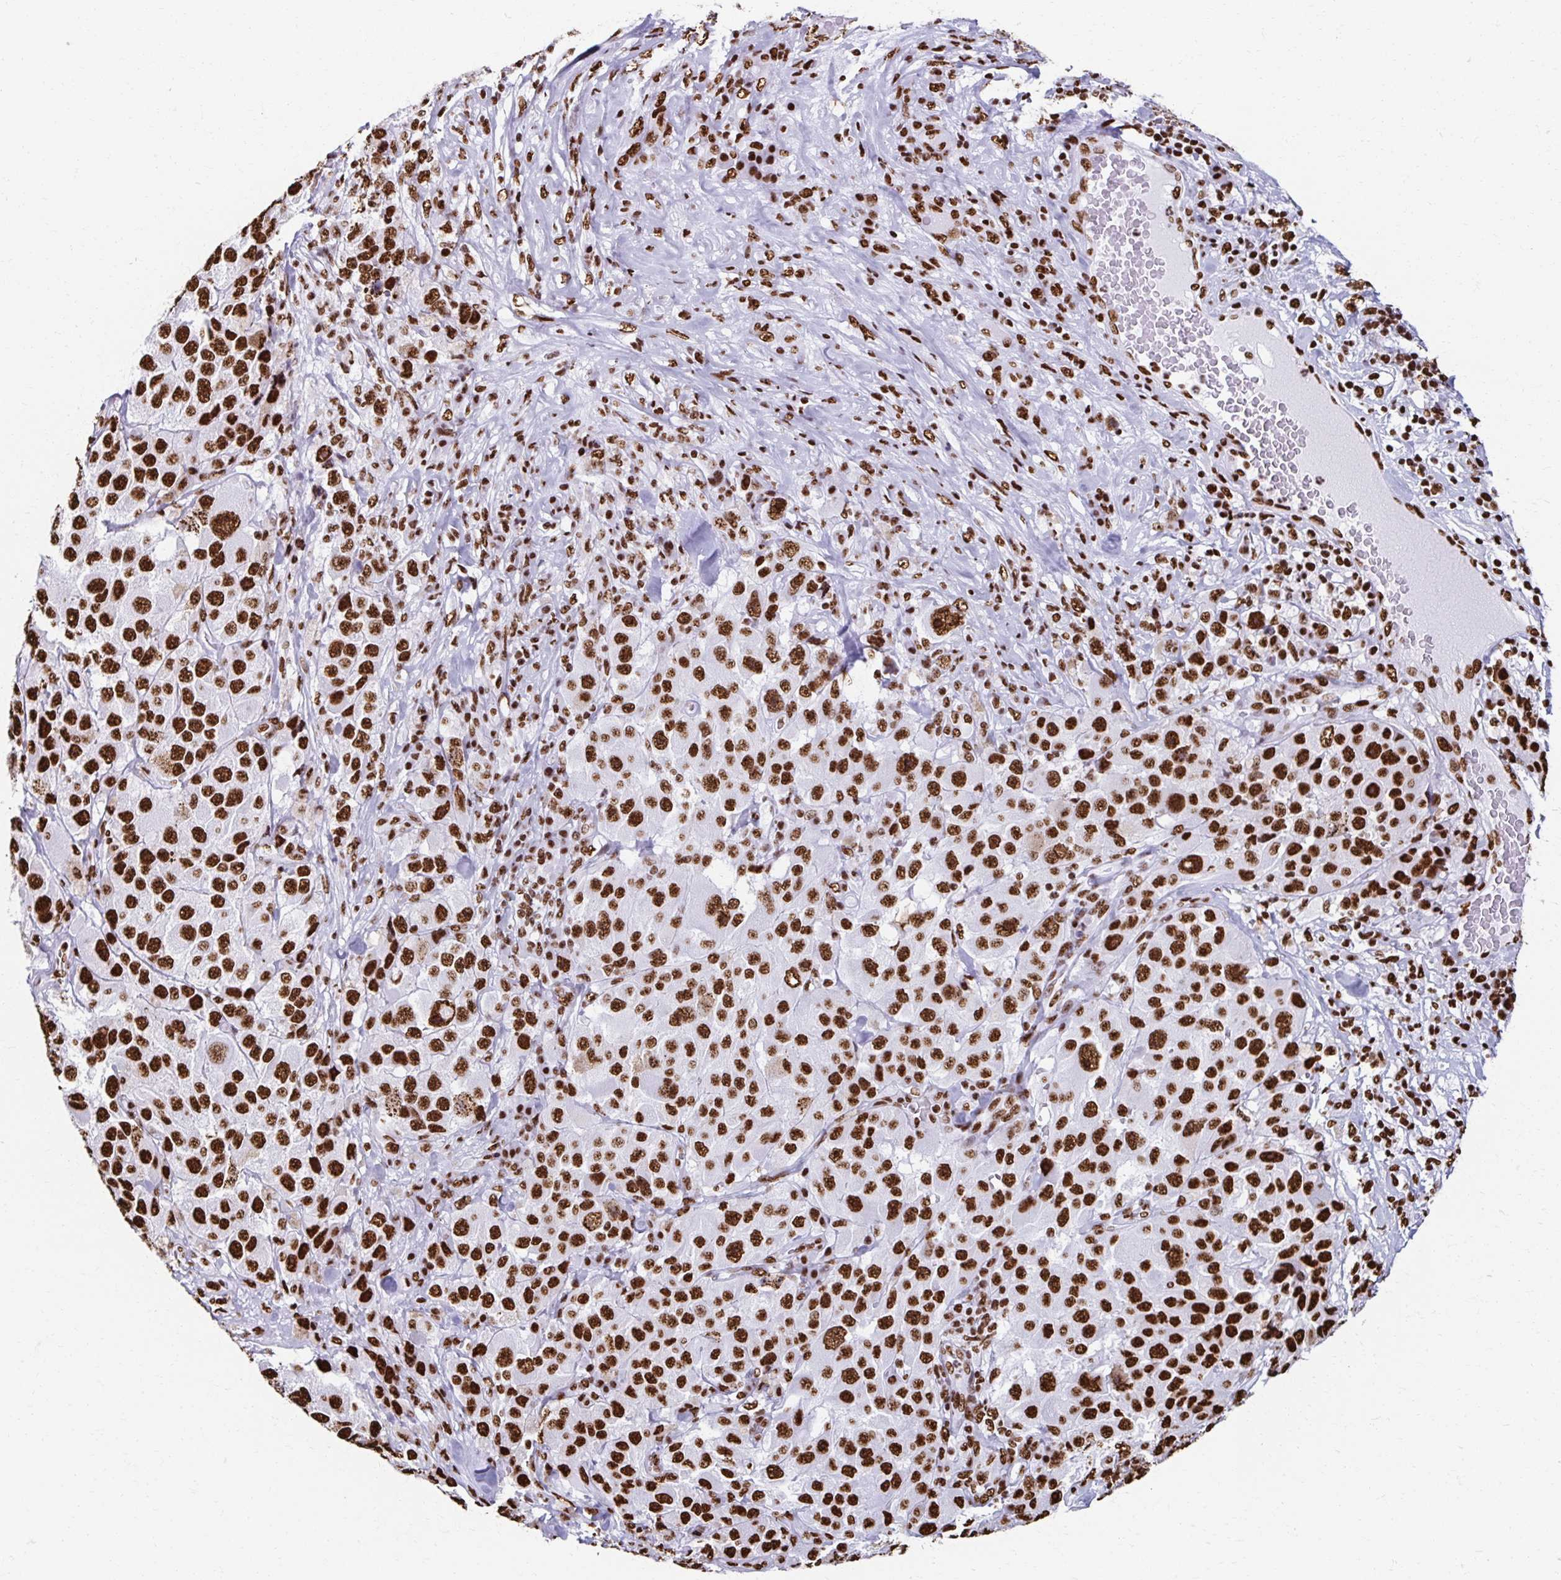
{"staining": {"intensity": "strong", "quantity": ">75%", "location": "nuclear"}, "tissue": "melanoma", "cell_type": "Tumor cells", "image_type": "cancer", "snomed": [{"axis": "morphology", "description": "Malignant melanoma, Metastatic site"}, {"axis": "topography", "description": "Lymph node"}], "caption": "Human melanoma stained with a protein marker exhibits strong staining in tumor cells.", "gene": "NONO", "patient": {"sex": "male", "age": 62}}